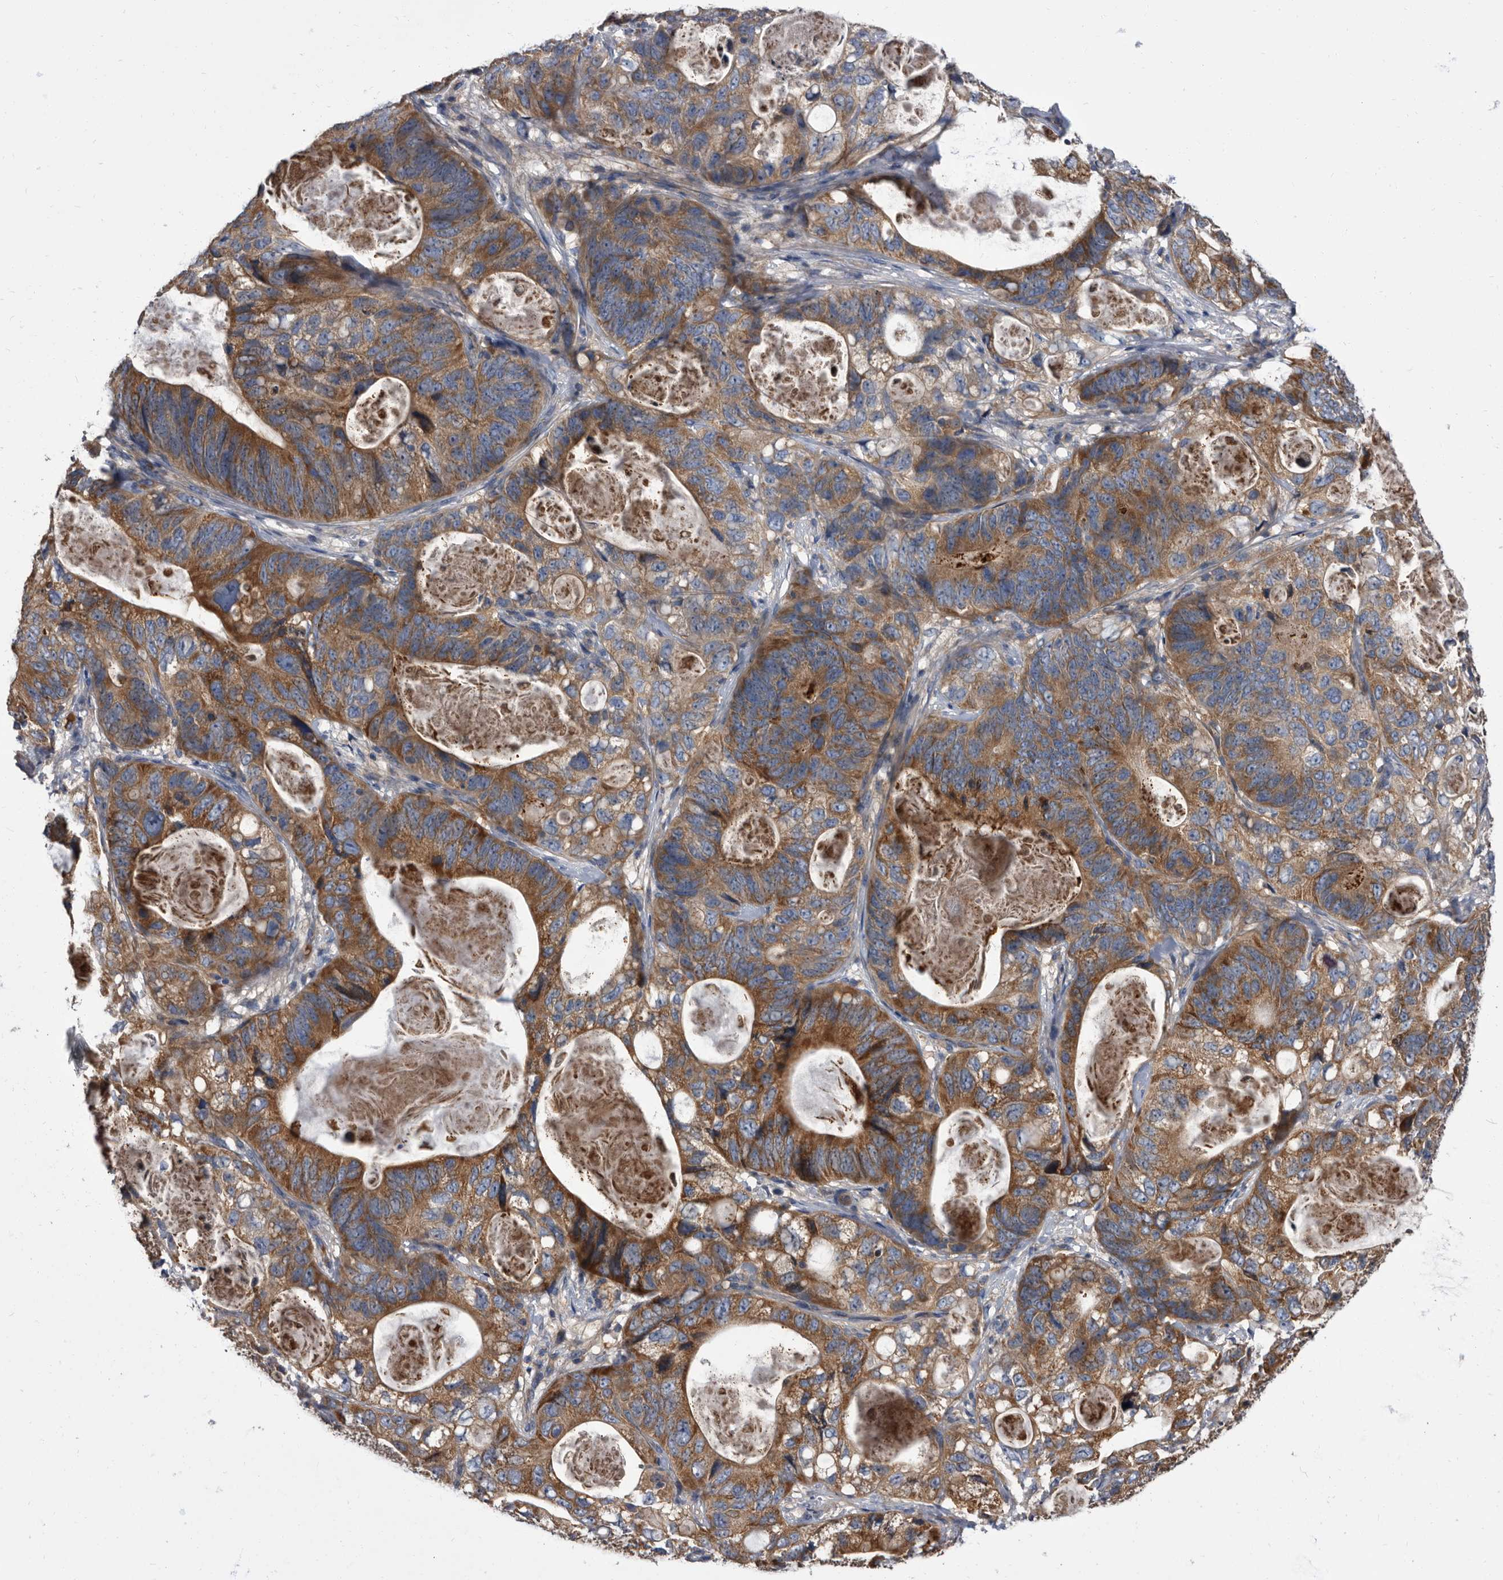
{"staining": {"intensity": "strong", "quantity": ">75%", "location": "cytoplasmic/membranous"}, "tissue": "stomach cancer", "cell_type": "Tumor cells", "image_type": "cancer", "snomed": [{"axis": "morphology", "description": "Normal tissue, NOS"}, {"axis": "morphology", "description": "Adenocarcinoma, NOS"}, {"axis": "topography", "description": "Stomach"}], "caption": "This image exhibits IHC staining of stomach cancer (adenocarcinoma), with high strong cytoplasmic/membranous staining in approximately >75% of tumor cells.", "gene": "DTNBP1", "patient": {"sex": "female", "age": 89}}